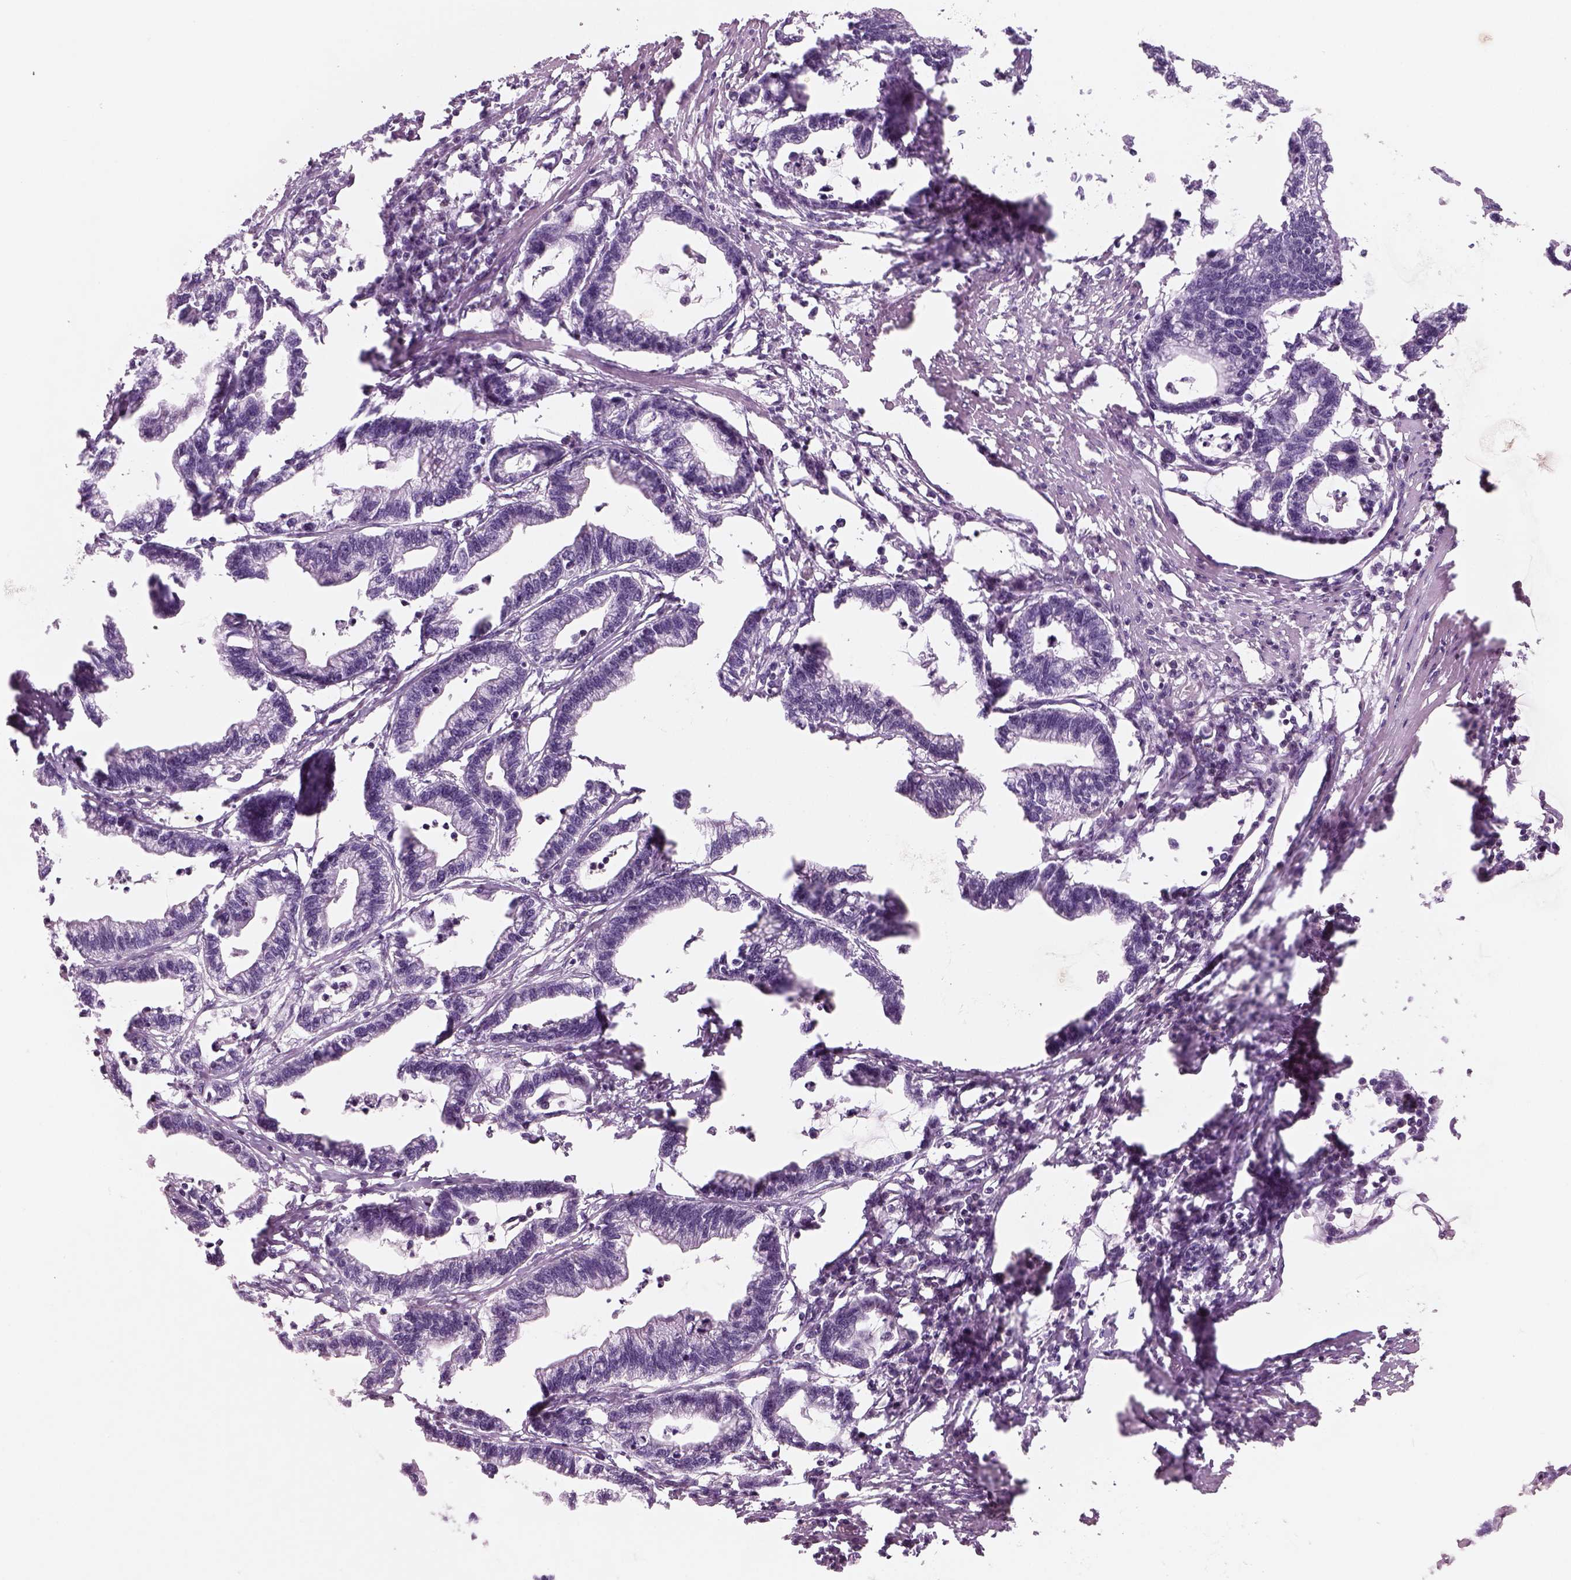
{"staining": {"intensity": "negative", "quantity": "none", "location": "none"}, "tissue": "stomach cancer", "cell_type": "Tumor cells", "image_type": "cancer", "snomed": [{"axis": "morphology", "description": "Adenocarcinoma, NOS"}, {"axis": "topography", "description": "Stomach"}], "caption": "This is an IHC micrograph of stomach cancer (adenocarcinoma). There is no staining in tumor cells.", "gene": "SLC1A7", "patient": {"sex": "male", "age": 83}}